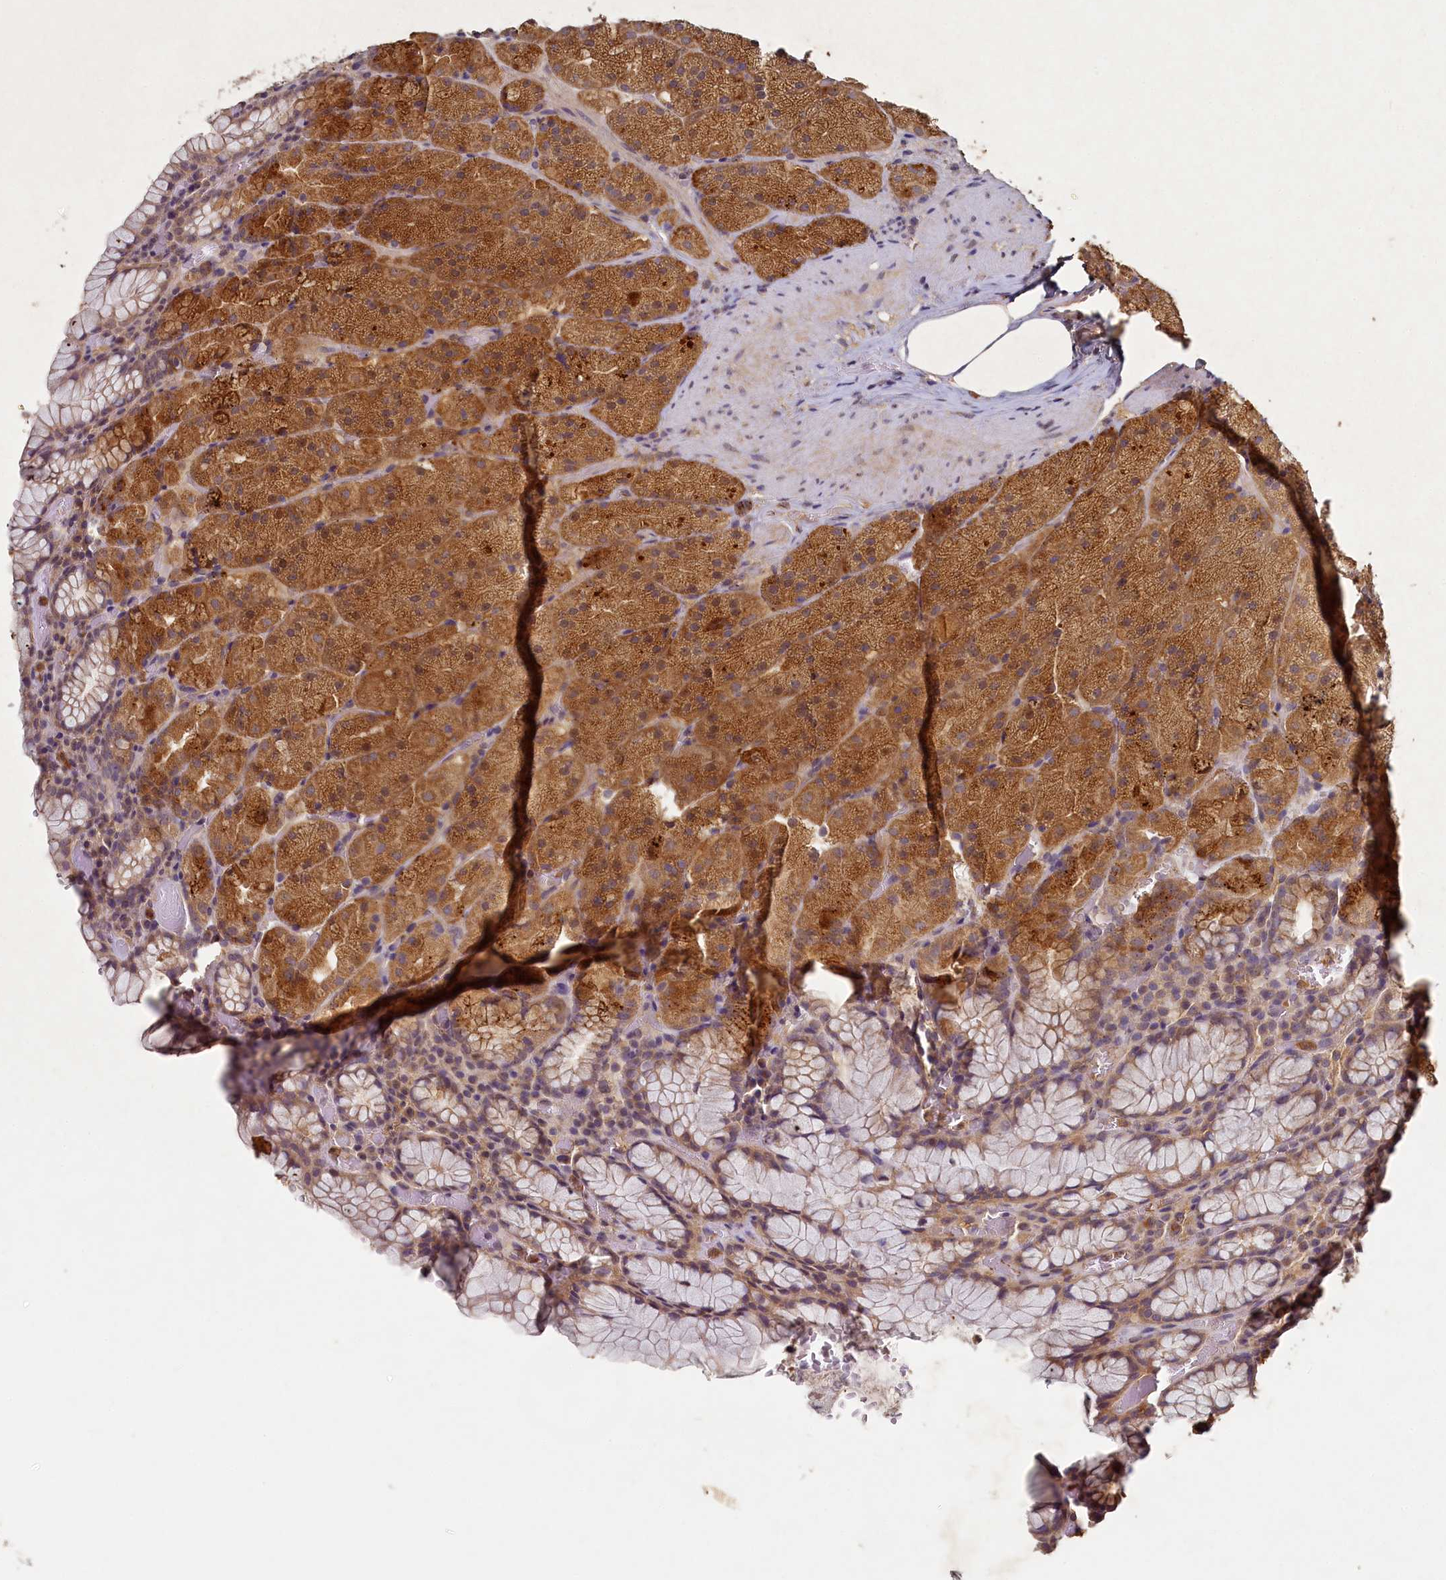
{"staining": {"intensity": "strong", "quantity": ">75%", "location": "cytoplasmic/membranous"}, "tissue": "stomach", "cell_type": "Glandular cells", "image_type": "normal", "snomed": [{"axis": "morphology", "description": "Normal tissue, NOS"}, {"axis": "topography", "description": "Stomach, upper"}, {"axis": "topography", "description": "Stomach, lower"}], "caption": "Normal stomach exhibits strong cytoplasmic/membranous staining in approximately >75% of glandular cells.", "gene": "HERC3", "patient": {"sex": "male", "age": 80}}